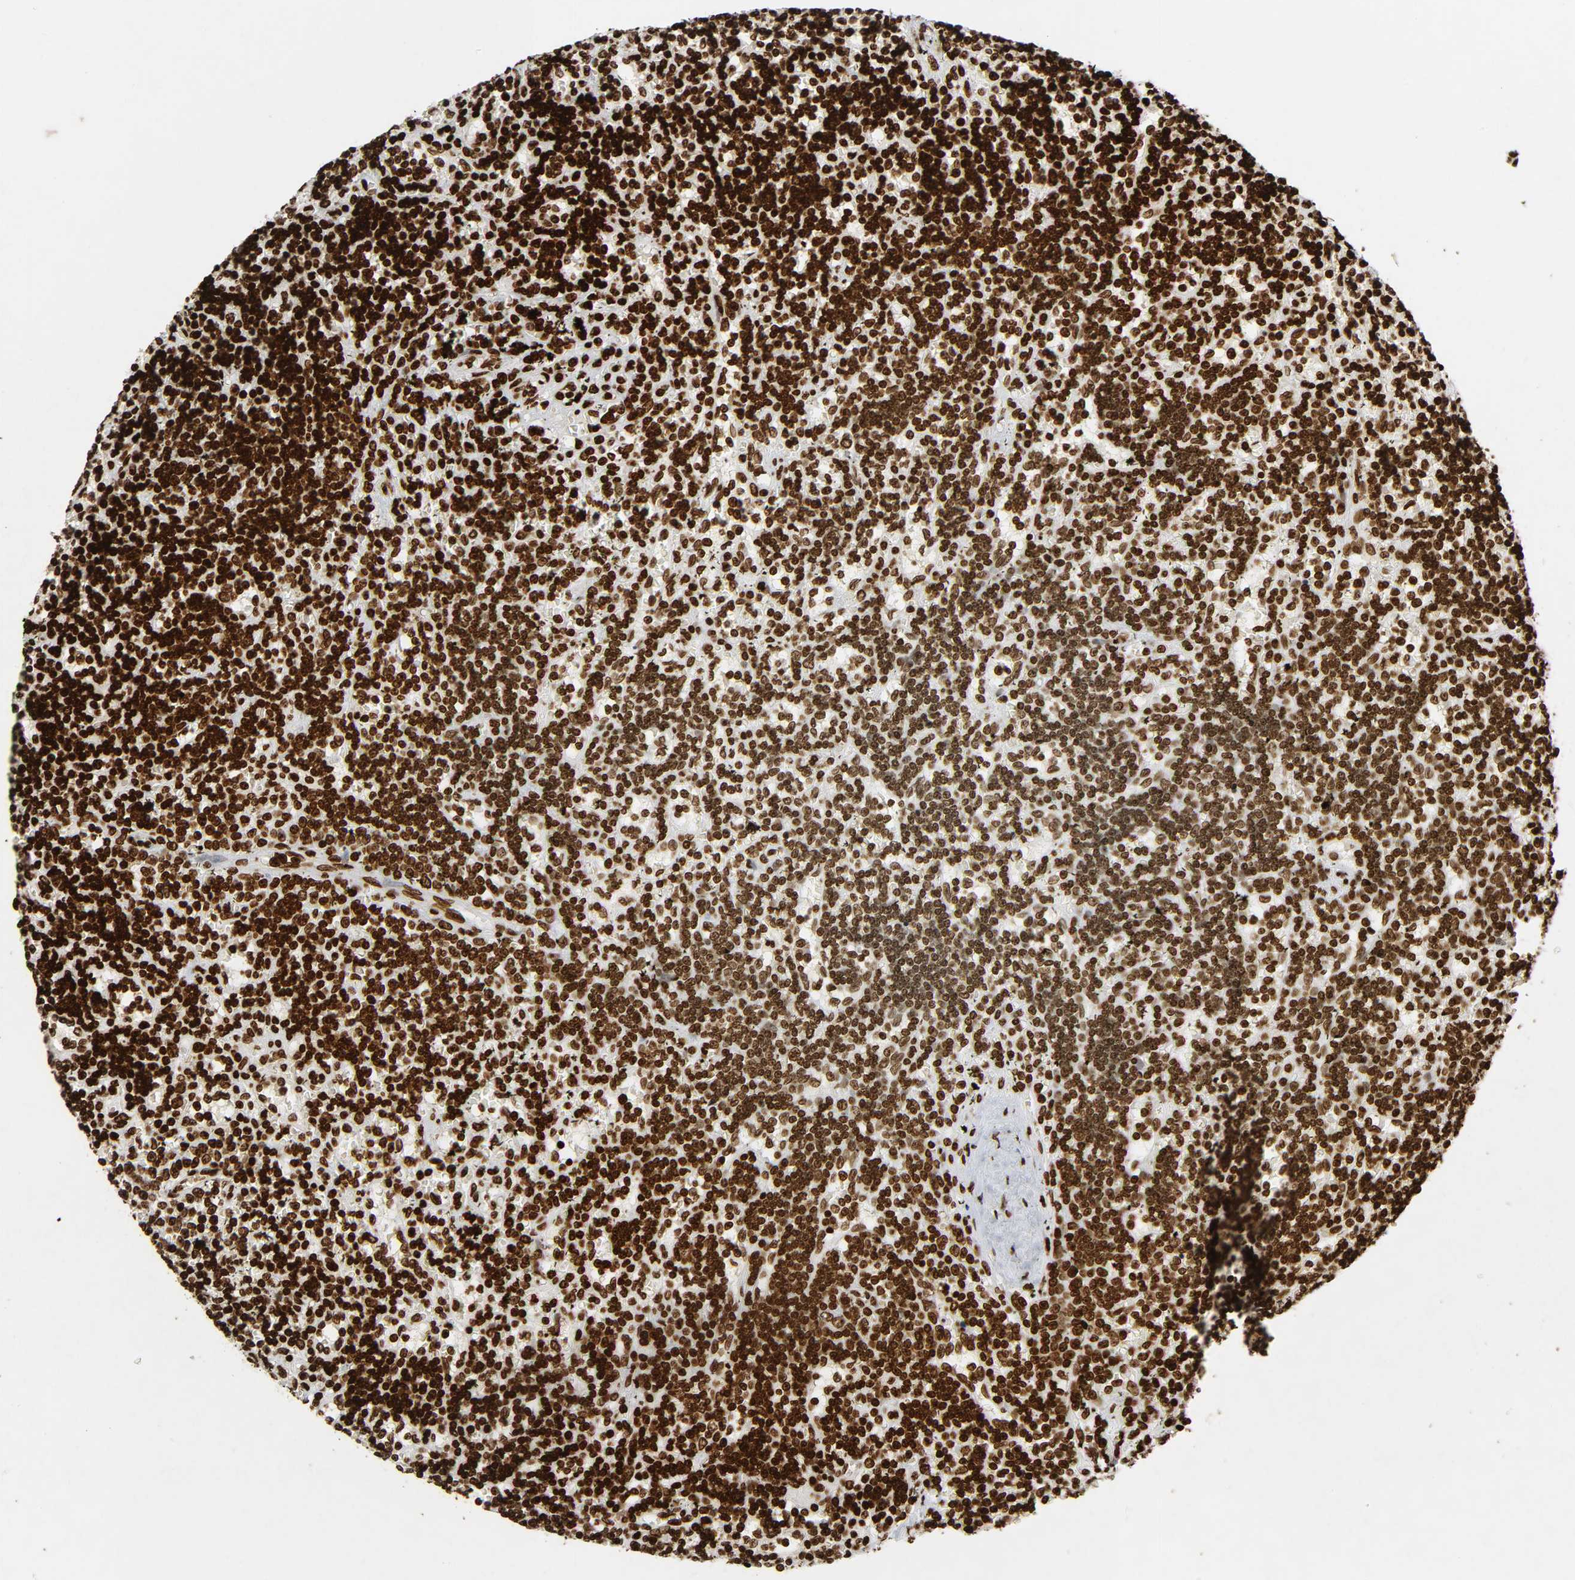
{"staining": {"intensity": "strong", "quantity": ">75%", "location": "nuclear"}, "tissue": "lymphoma", "cell_type": "Tumor cells", "image_type": "cancer", "snomed": [{"axis": "morphology", "description": "Malignant lymphoma, non-Hodgkin's type, Low grade"}, {"axis": "topography", "description": "Spleen"}], "caption": "Malignant lymphoma, non-Hodgkin's type (low-grade) stained for a protein shows strong nuclear positivity in tumor cells. (IHC, brightfield microscopy, high magnification).", "gene": "RXRA", "patient": {"sex": "male", "age": 60}}